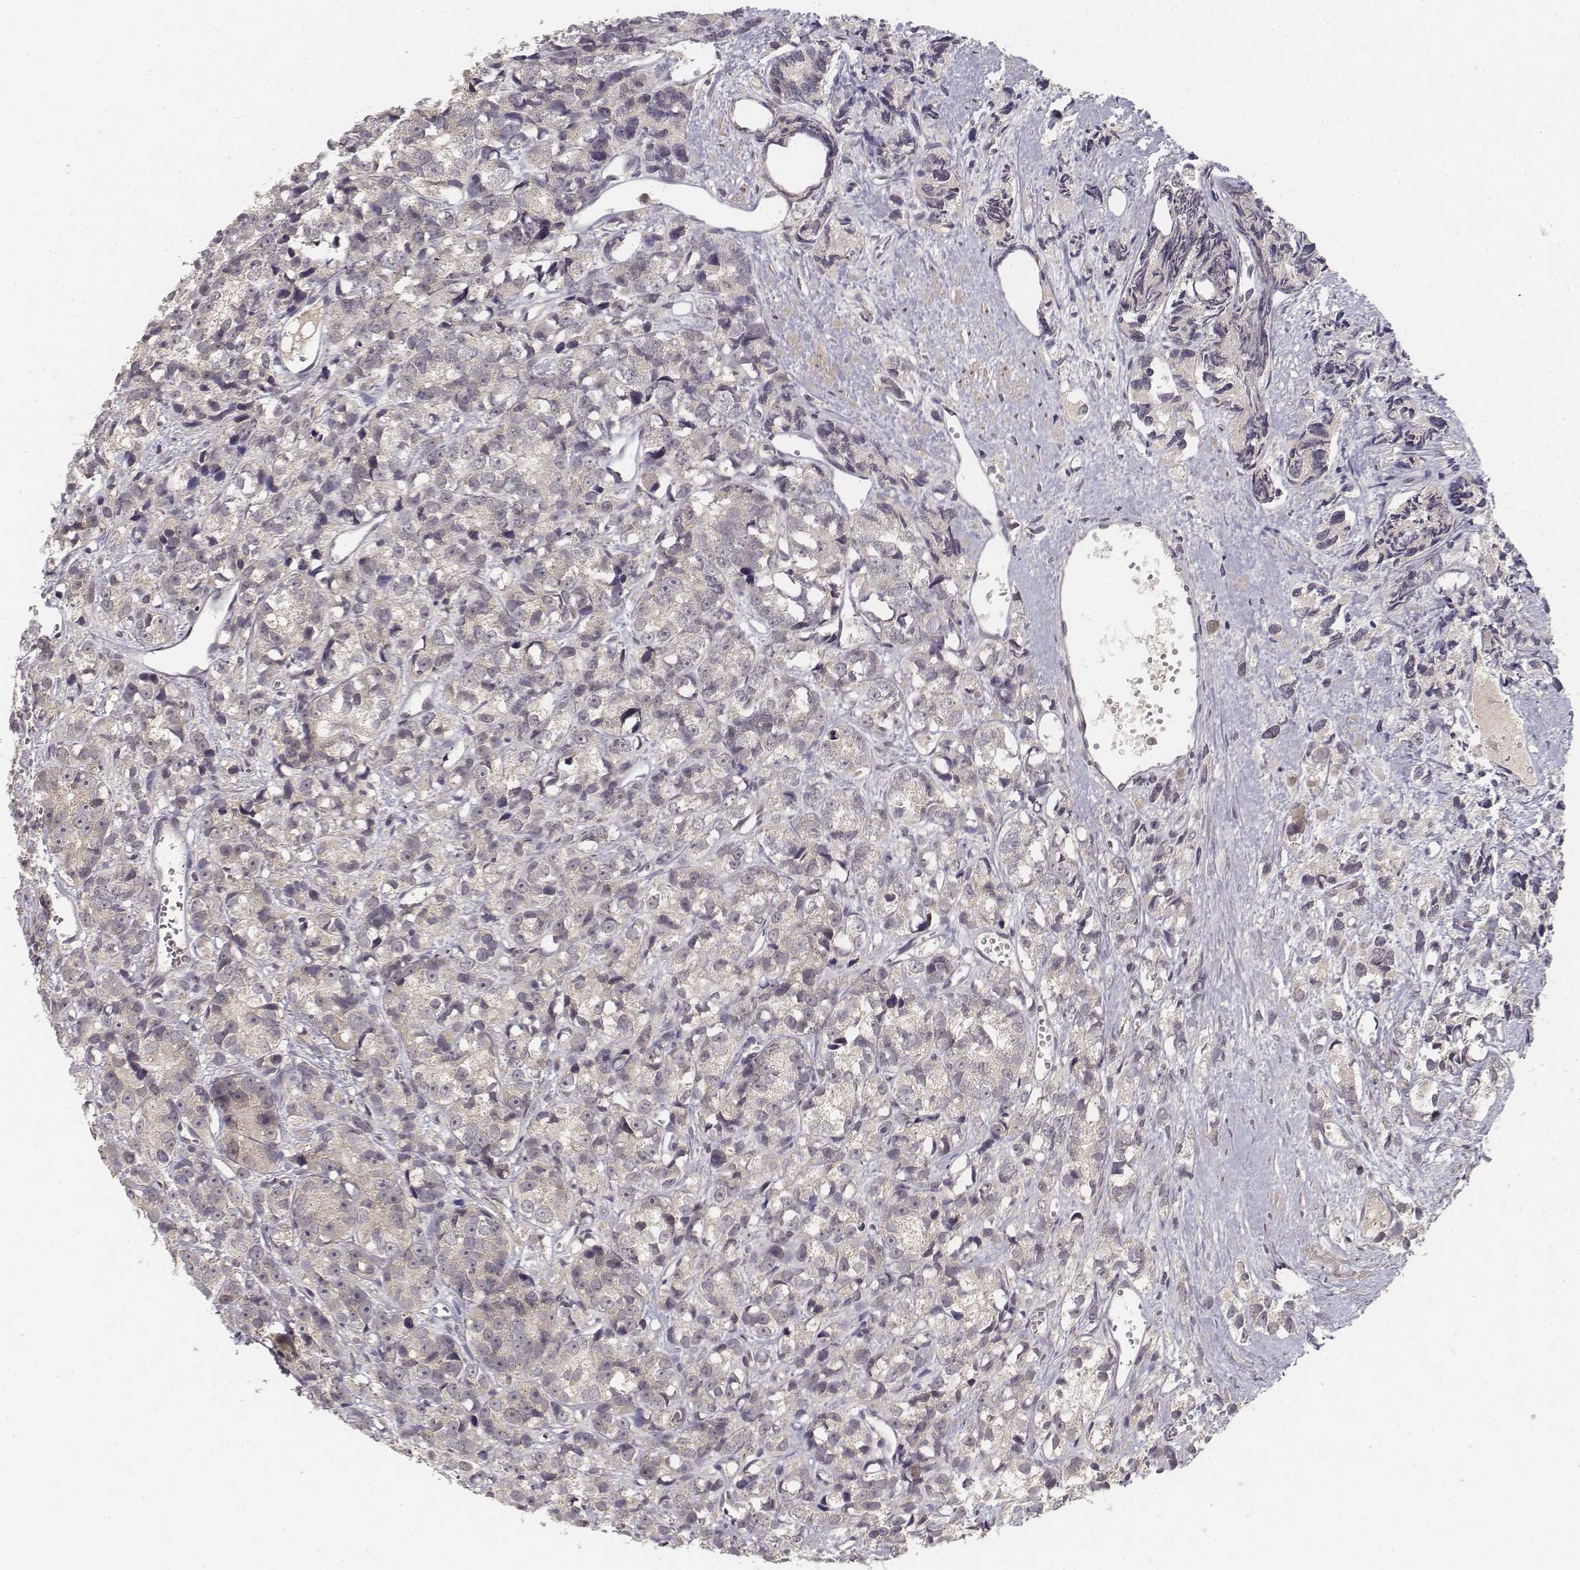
{"staining": {"intensity": "negative", "quantity": "none", "location": "none"}, "tissue": "prostate cancer", "cell_type": "Tumor cells", "image_type": "cancer", "snomed": [{"axis": "morphology", "description": "Adenocarcinoma, High grade"}, {"axis": "topography", "description": "Prostate"}], "caption": "An image of human prostate high-grade adenocarcinoma is negative for staining in tumor cells.", "gene": "FANCD2", "patient": {"sex": "male", "age": 77}}